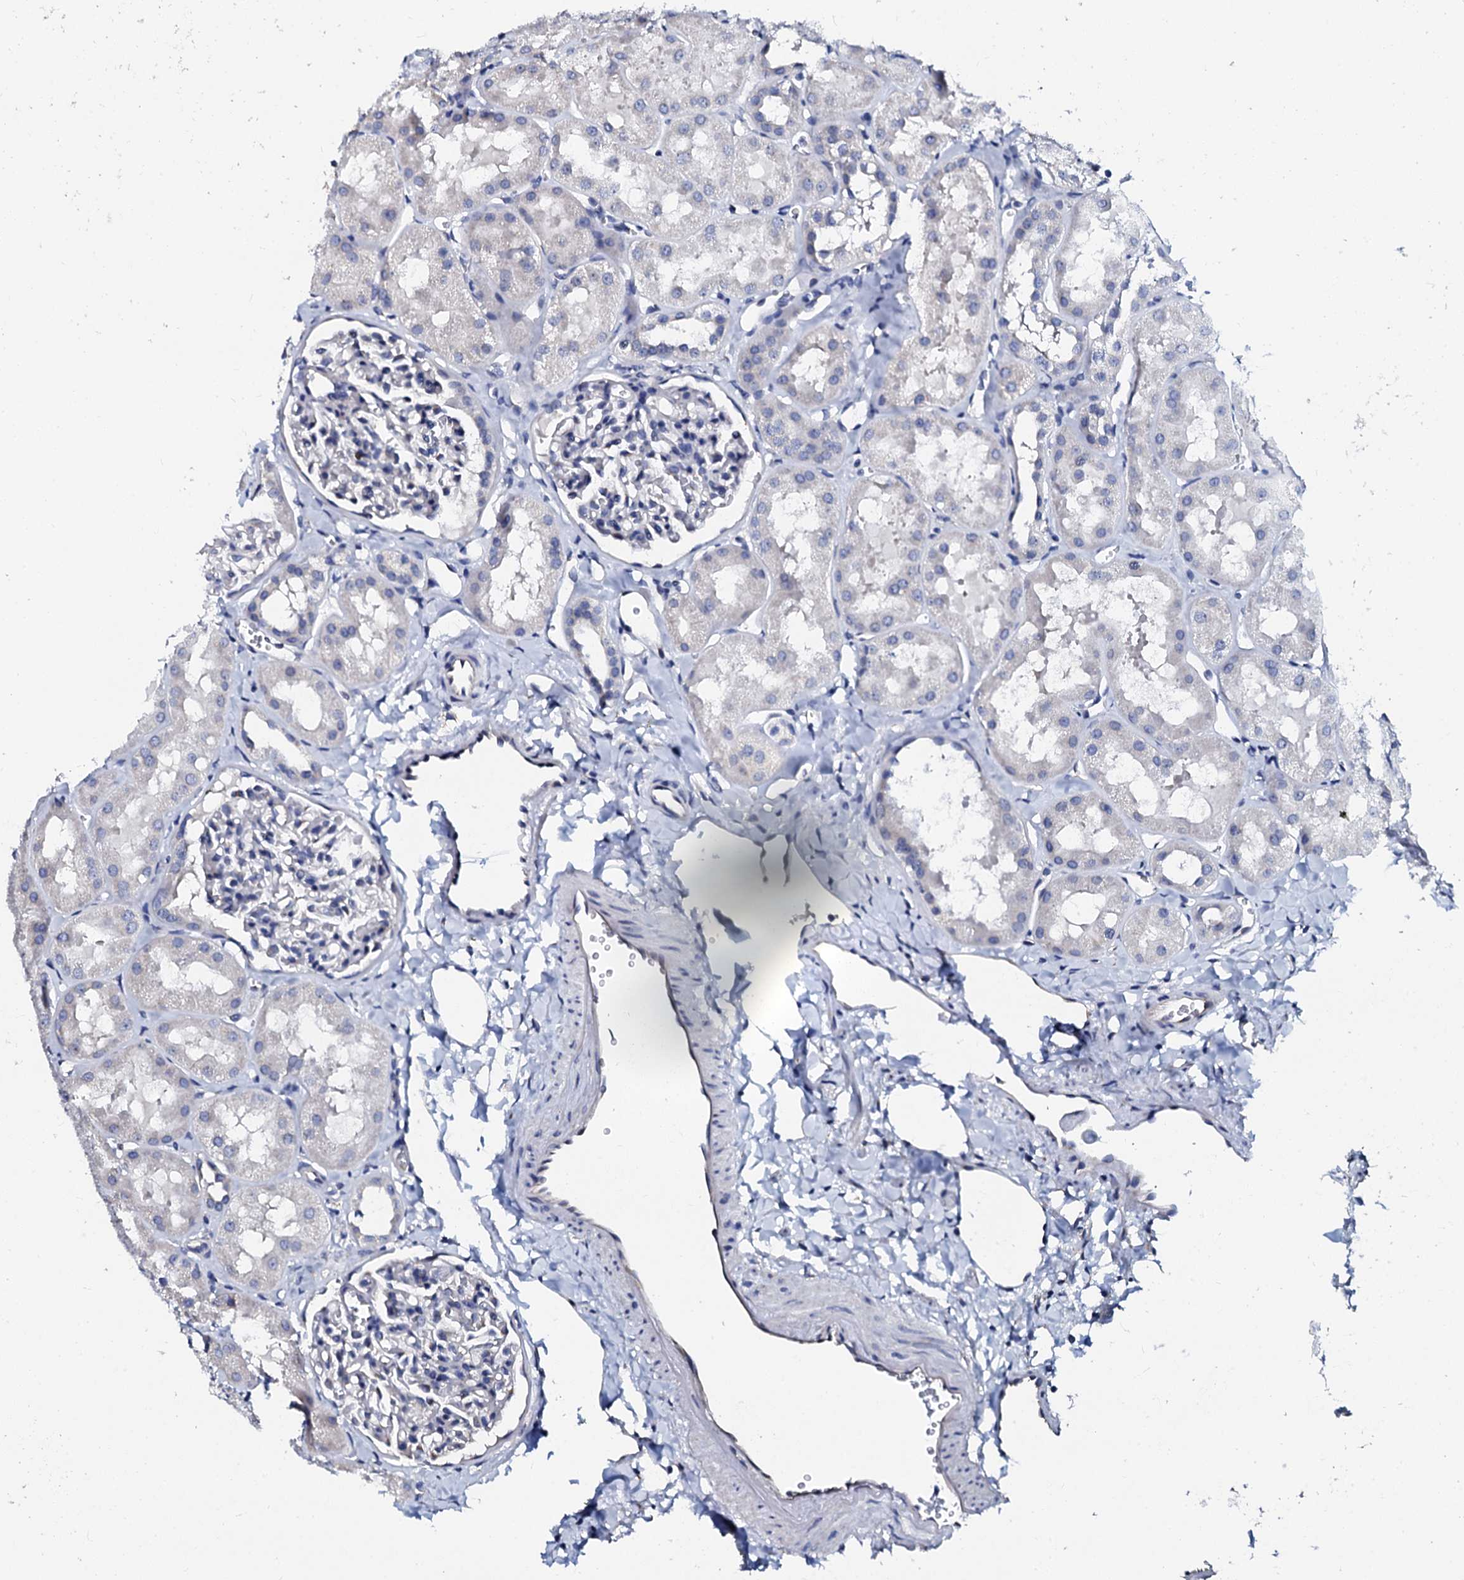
{"staining": {"intensity": "negative", "quantity": "none", "location": "none"}, "tissue": "kidney", "cell_type": "Cells in glomeruli", "image_type": "normal", "snomed": [{"axis": "morphology", "description": "Normal tissue, NOS"}, {"axis": "topography", "description": "Kidney"}, {"axis": "topography", "description": "Urinary bladder"}], "caption": "Protein analysis of unremarkable kidney demonstrates no significant positivity in cells in glomeruli. The staining is performed using DAB brown chromogen with nuclei counter-stained in using hematoxylin.", "gene": "AKAP3", "patient": {"sex": "male", "age": 16}}